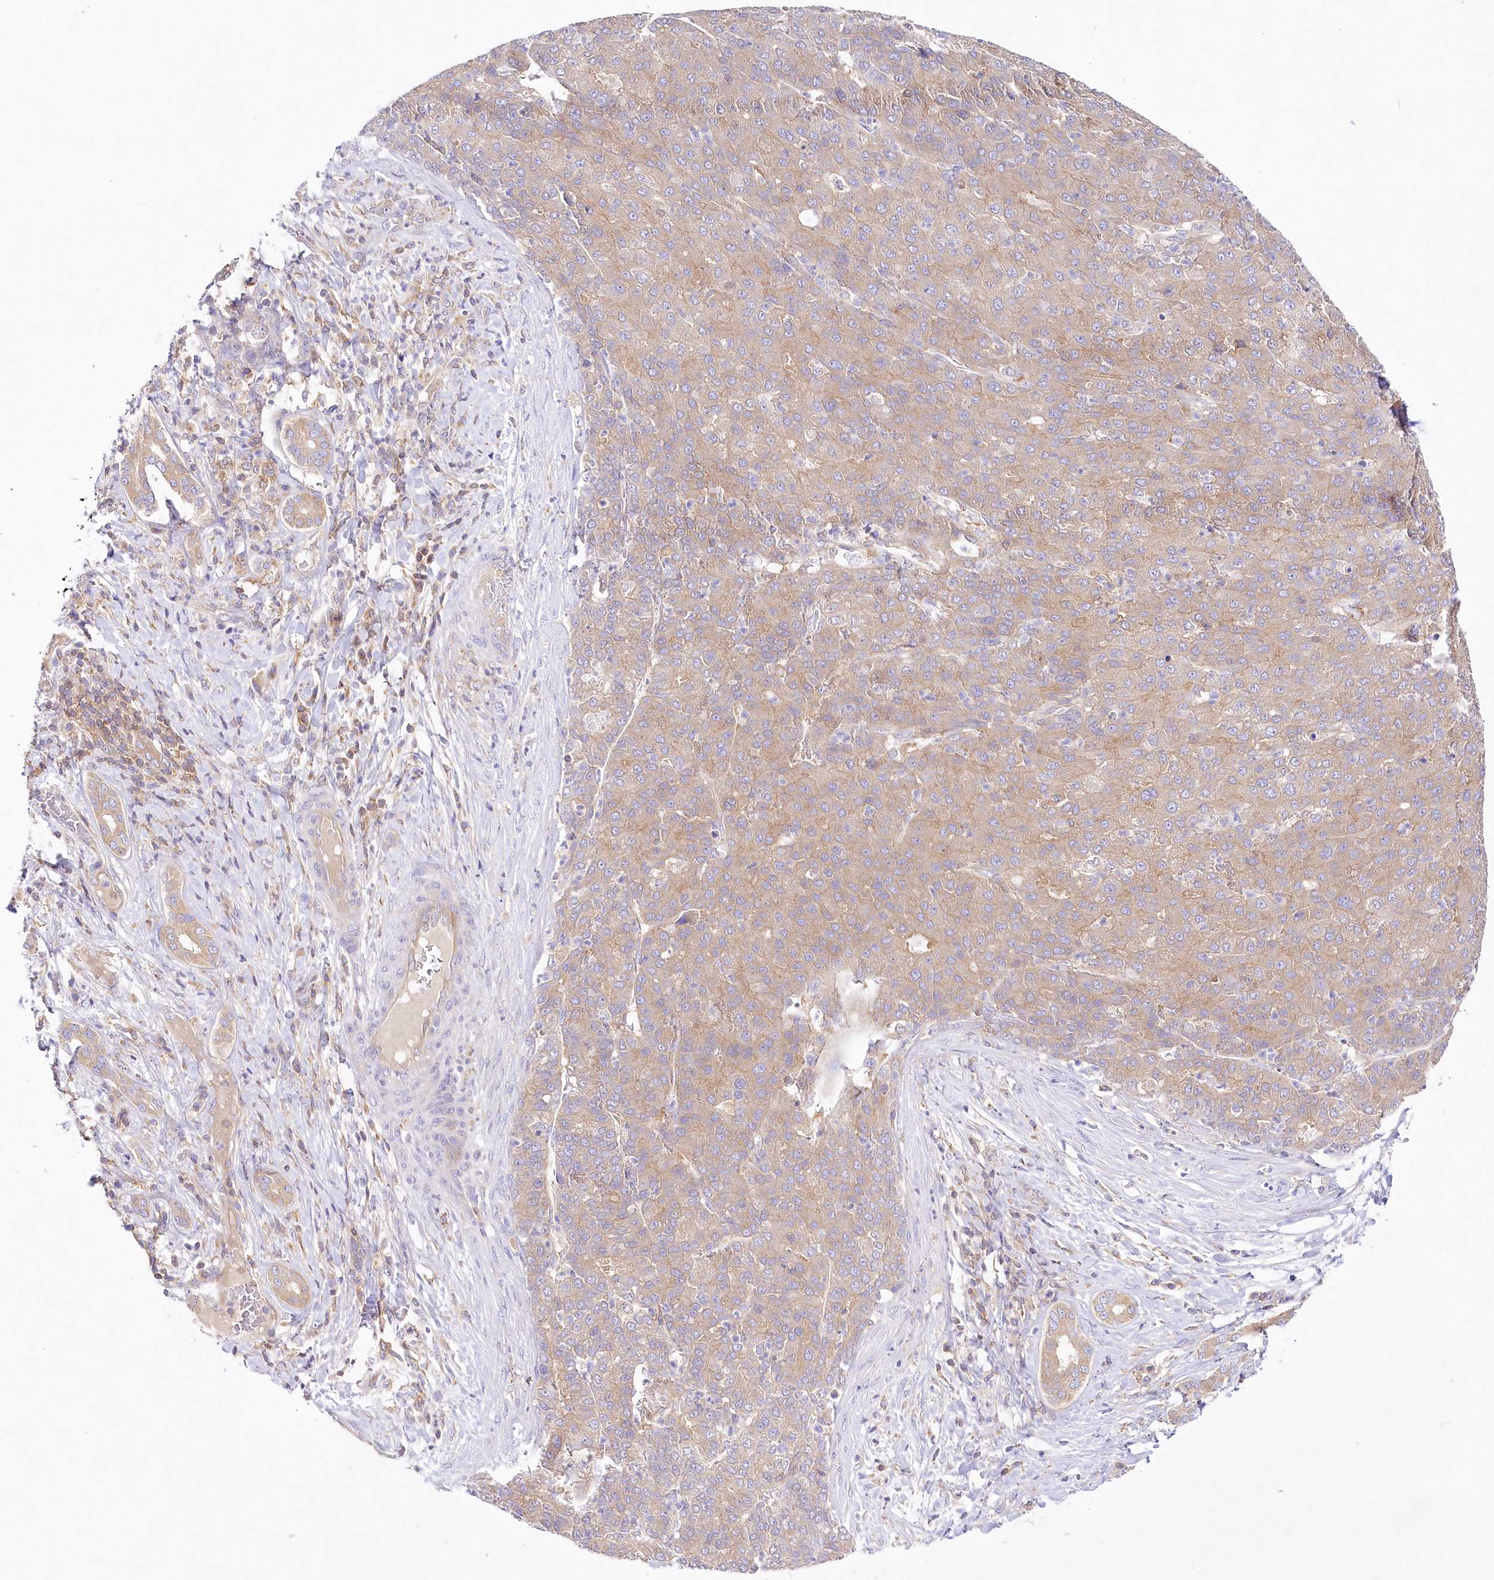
{"staining": {"intensity": "weak", "quantity": "<25%", "location": "cytoplasmic/membranous"}, "tissue": "liver cancer", "cell_type": "Tumor cells", "image_type": "cancer", "snomed": [{"axis": "morphology", "description": "Carcinoma, Hepatocellular, NOS"}, {"axis": "topography", "description": "Liver"}], "caption": "Image shows no protein staining in tumor cells of liver hepatocellular carcinoma tissue. (DAB immunohistochemistry (IHC), high magnification).", "gene": "ABRAXAS2", "patient": {"sex": "male", "age": 65}}